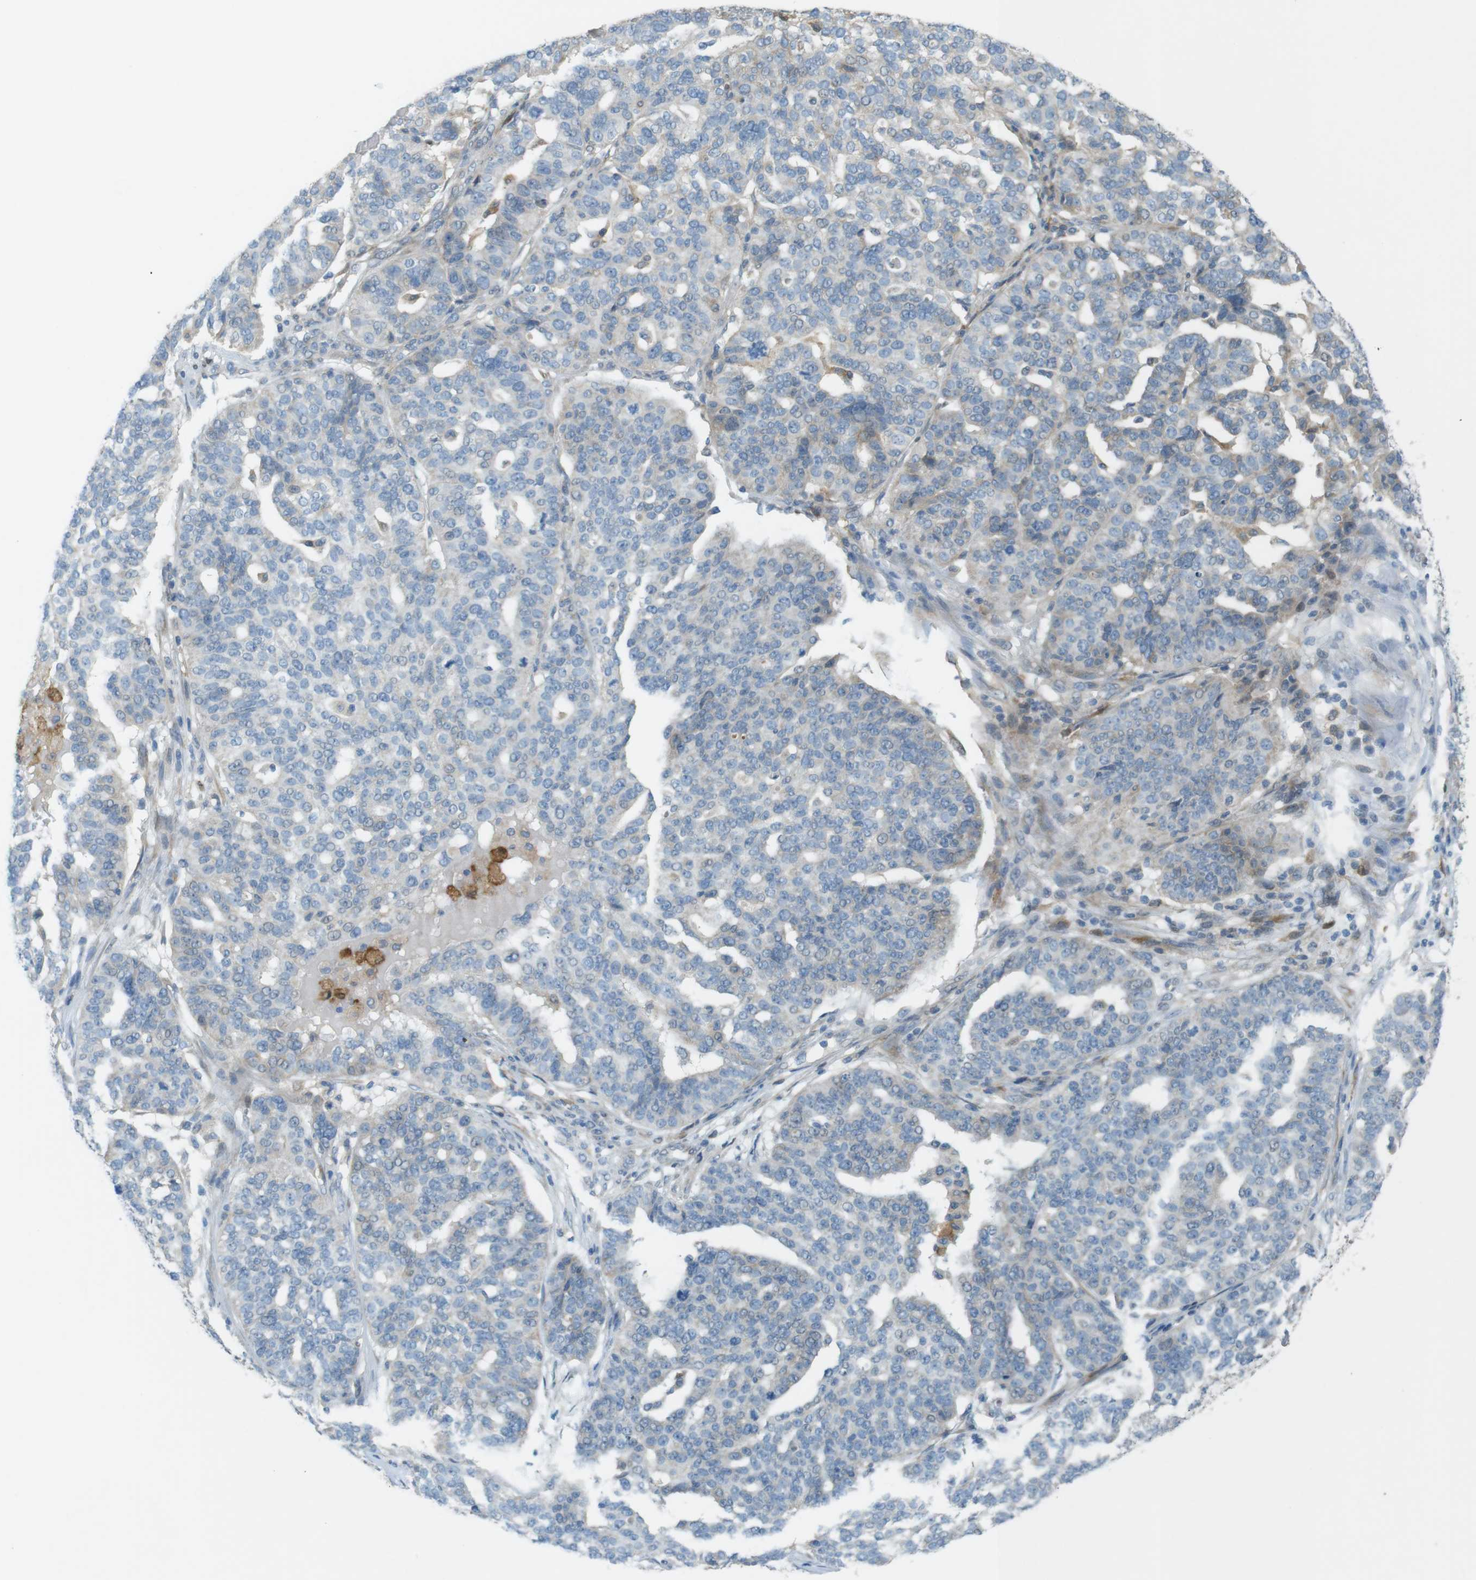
{"staining": {"intensity": "negative", "quantity": "none", "location": "none"}, "tissue": "ovarian cancer", "cell_type": "Tumor cells", "image_type": "cancer", "snomed": [{"axis": "morphology", "description": "Cystadenocarcinoma, serous, NOS"}, {"axis": "topography", "description": "Ovary"}], "caption": "High power microscopy micrograph of an IHC photomicrograph of ovarian cancer, revealing no significant staining in tumor cells. The staining is performed using DAB brown chromogen with nuclei counter-stained in using hematoxylin.", "gene": "TMEM41B", "patient": {"sex": "female", "age": 59}}